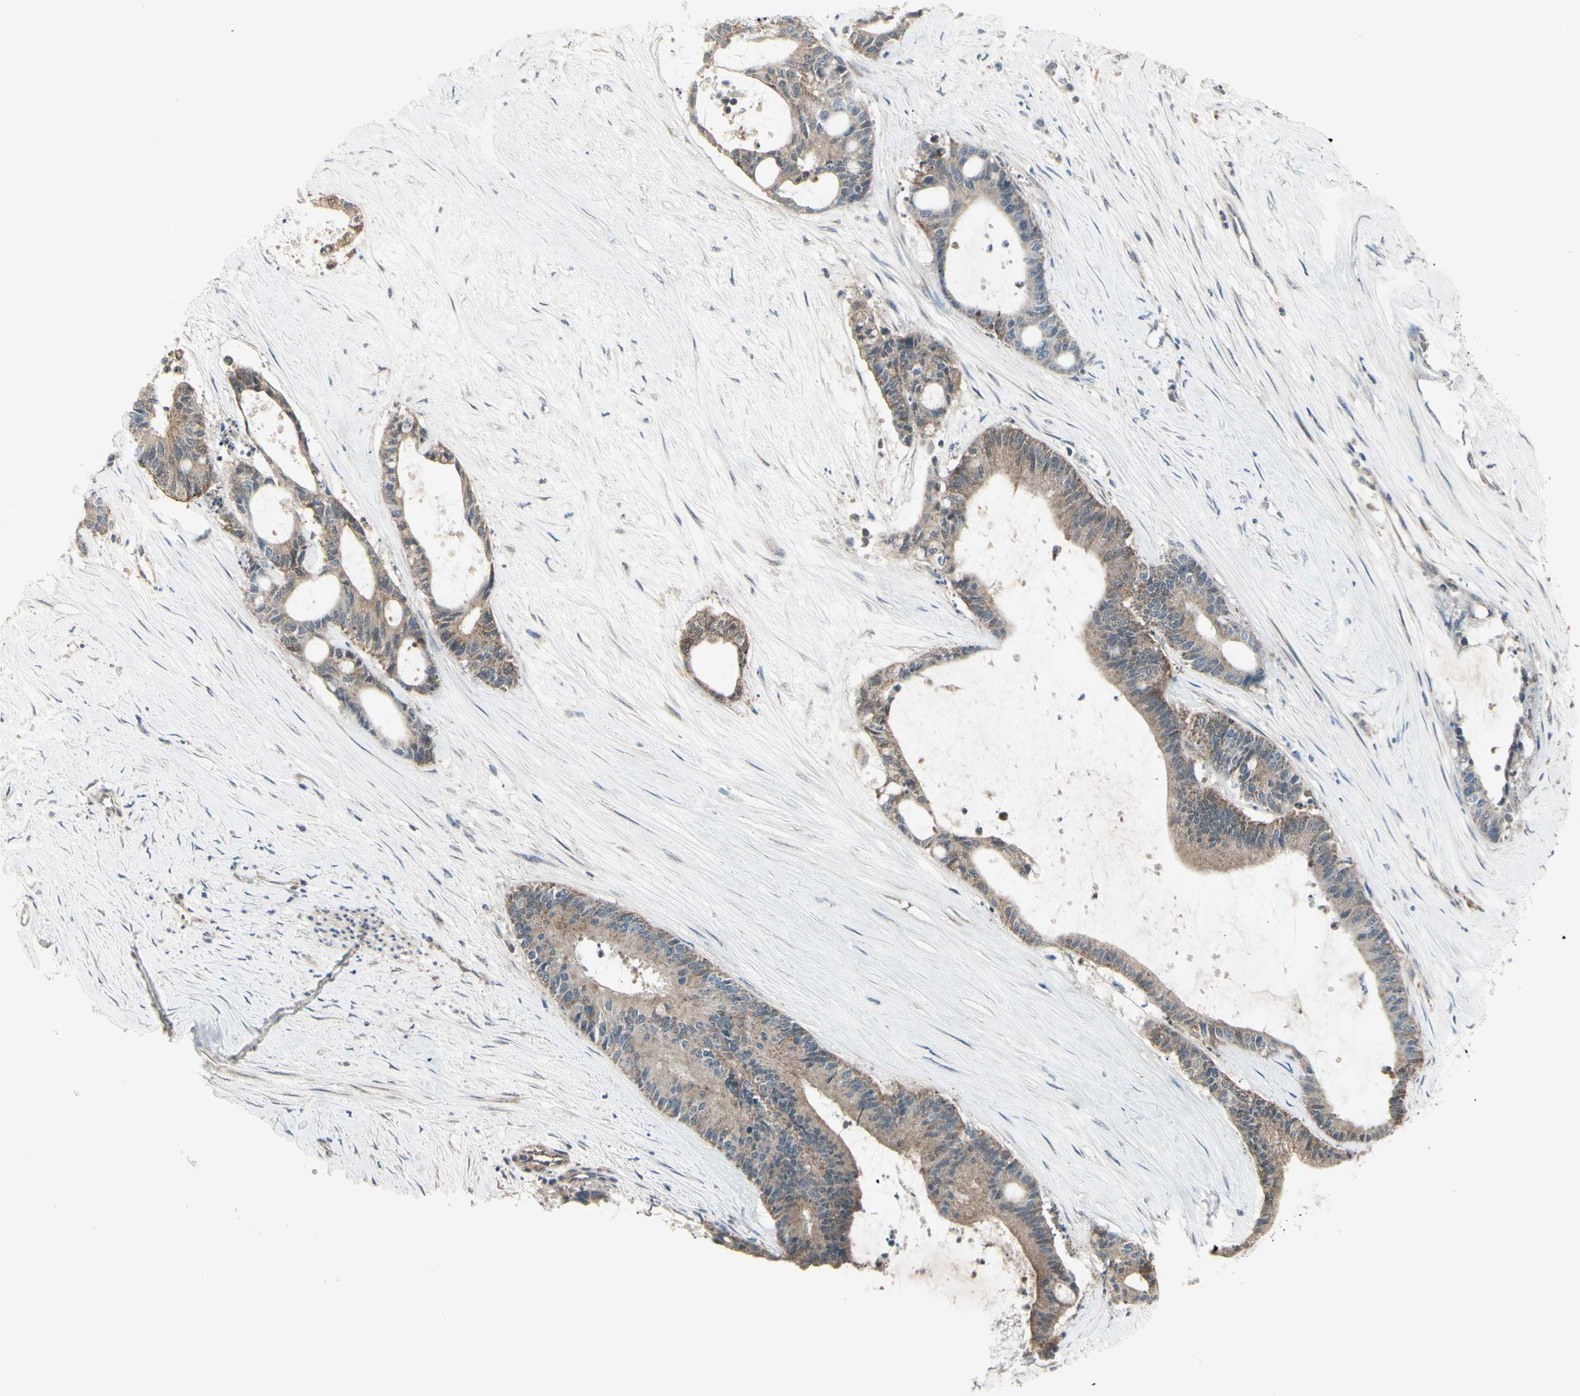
{"staining": {"intensity": "weak", "quantity": "25%-75%", "location": "cytoplasmic/membranous"}, "tissue": "liver cancer", "cell_type": "Tumor cells", "image_type": "cancer", "snomed": [{"axis": "morphology", "description": "Cholangiocarcinoma"}, {"axis": "topography", "description": "Liver"}], "caption": "Human cholangiocarcinoma (liver) stained with a protein marker demonstrates weak staining in tumor cells.", "gene": "NAXD", "patient": {"sex": "female", "age": 73}}